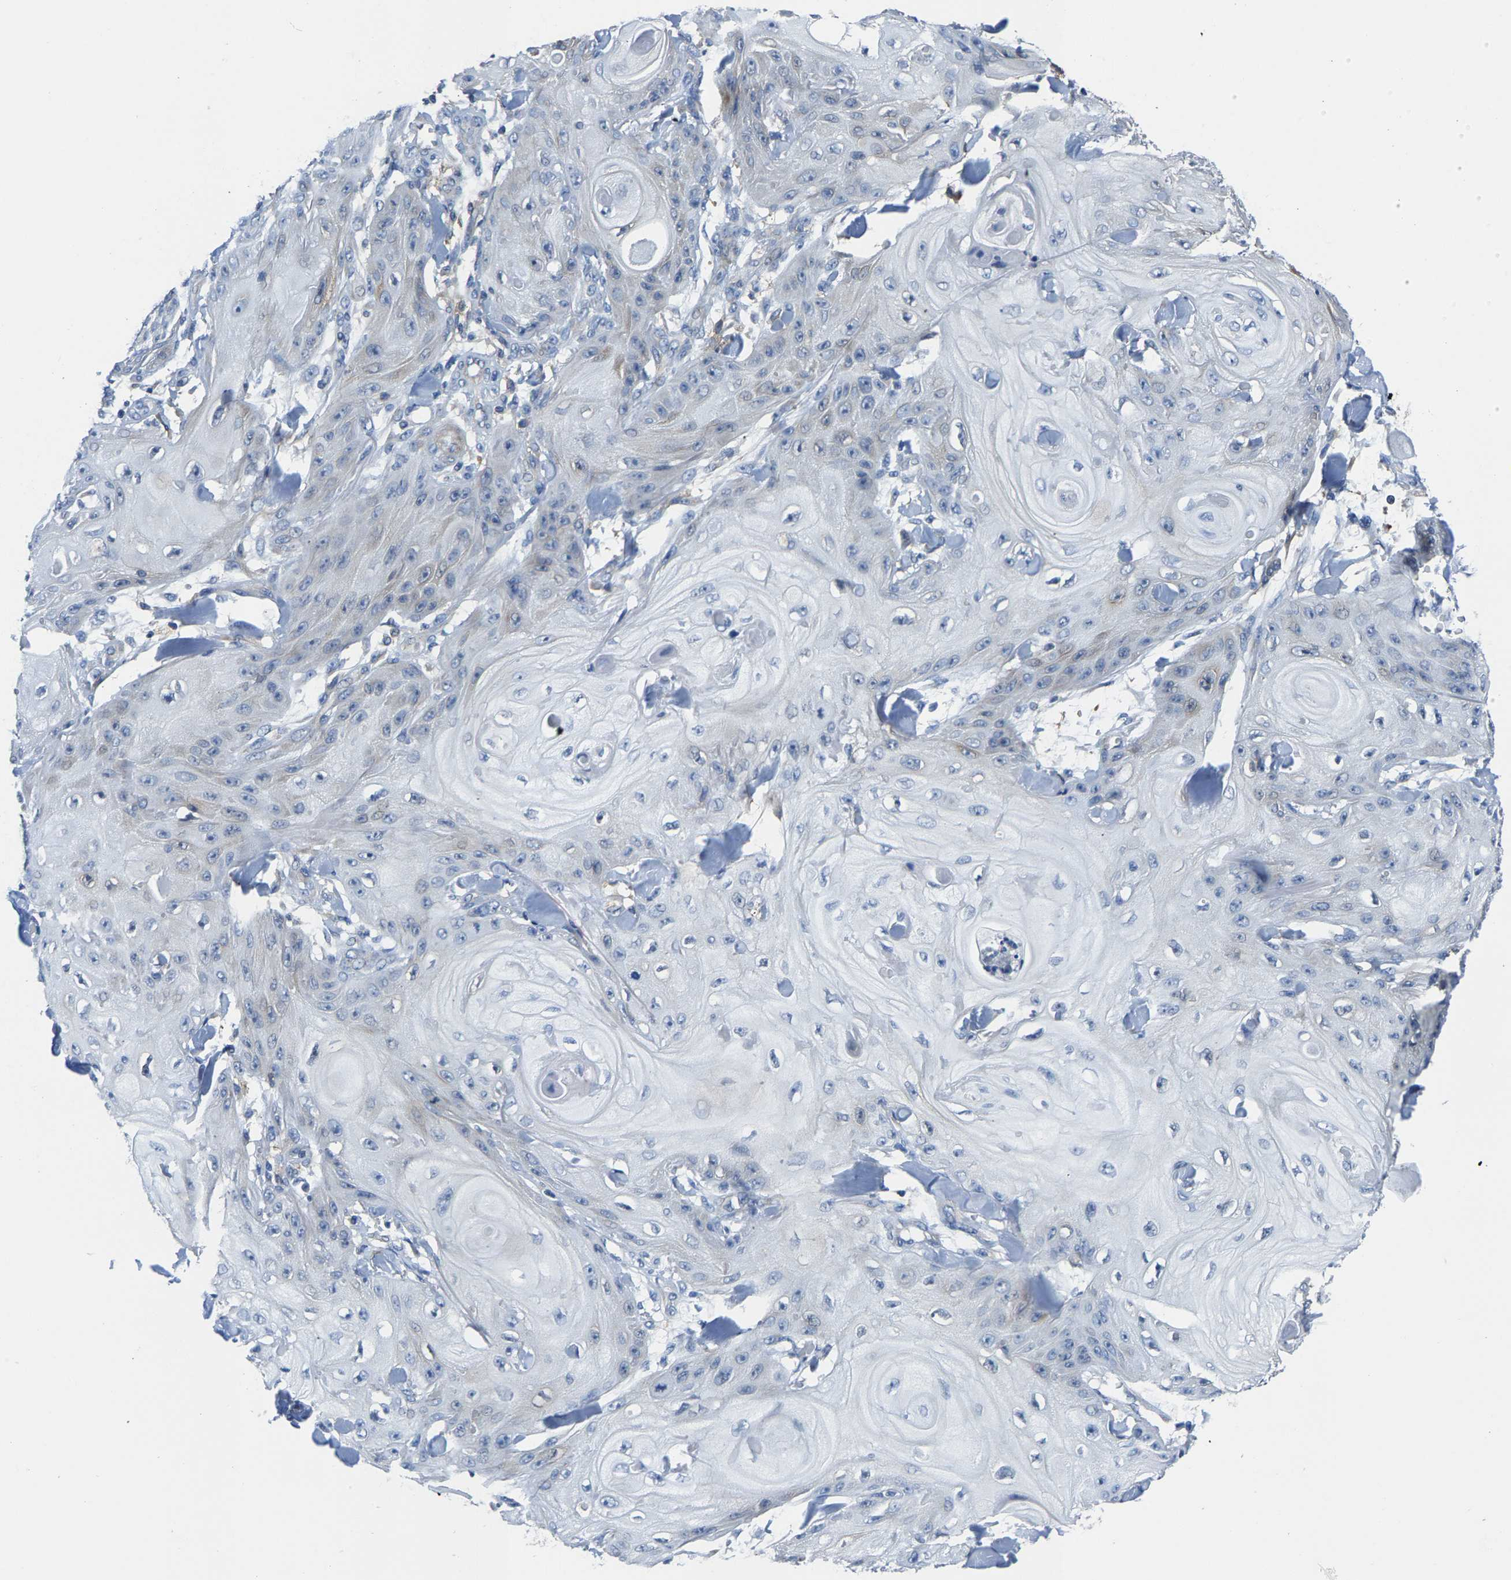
{"staining": {"intensity": "negative", "quantity": "none", "location": "none"}, "tissue": "skin cancer", "cell_type": "Tumor cells", "image_type": "cancer", "snomed": [{"axis": "morphology", "description": "Squamous cell carcinoma, NOS"}, {"axis": "topography", "description": "Skin"}], "caption": "High magnification brightfield microscopy of squamous cell carcinoma (skin) stained with DAB (3,3'-diaminobenzidine) (brown) and counterstained with hematoxylin (blue): tumor cells show no significant expression.", "gene": "AGBL3", "patient": {"sex": "male", "age": 74}}